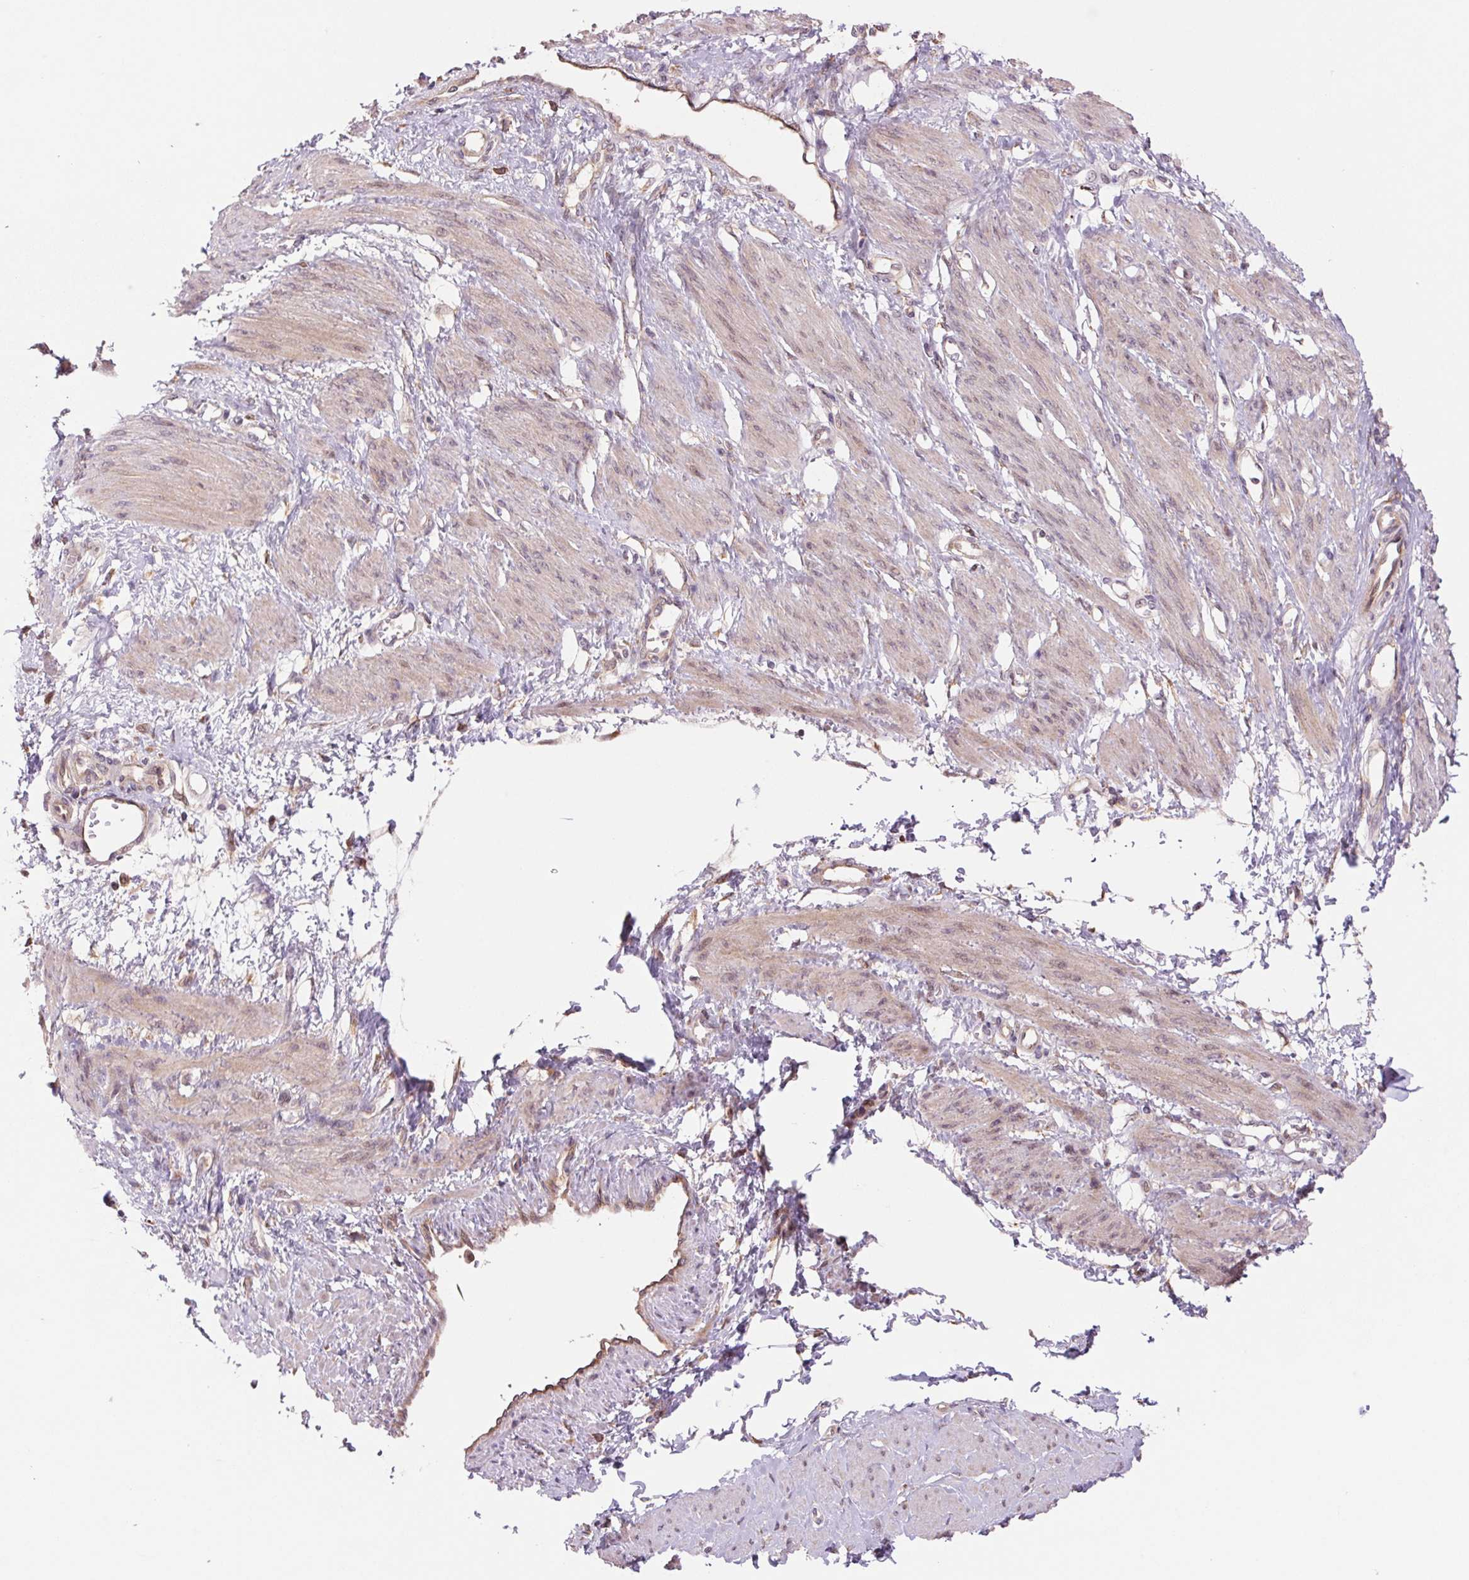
{"staining": {"intensity": "weak", "quantity": "25%-75%", "location": "cytoplasmic/membranous,nuclear"}, "tissue": "smooth muscle", "cell_type": "Smooth muscle cells", "image_type": "normal", "snomed": [{"axis": "morphology", "description": "Normal tissue, NOS"}, {"axis": "topography", "description": "Smooth muscle"}, {"axis": "topography", "description": "Uterus"}], "caption": "Weak cytoplasmic/membranous,nuclear protein expression is present in approximately 25%-75% of smooth muscle cells in smooth muscle.", "gene": "KLHL20", "patient": {"sex": "female", "age": 39}}